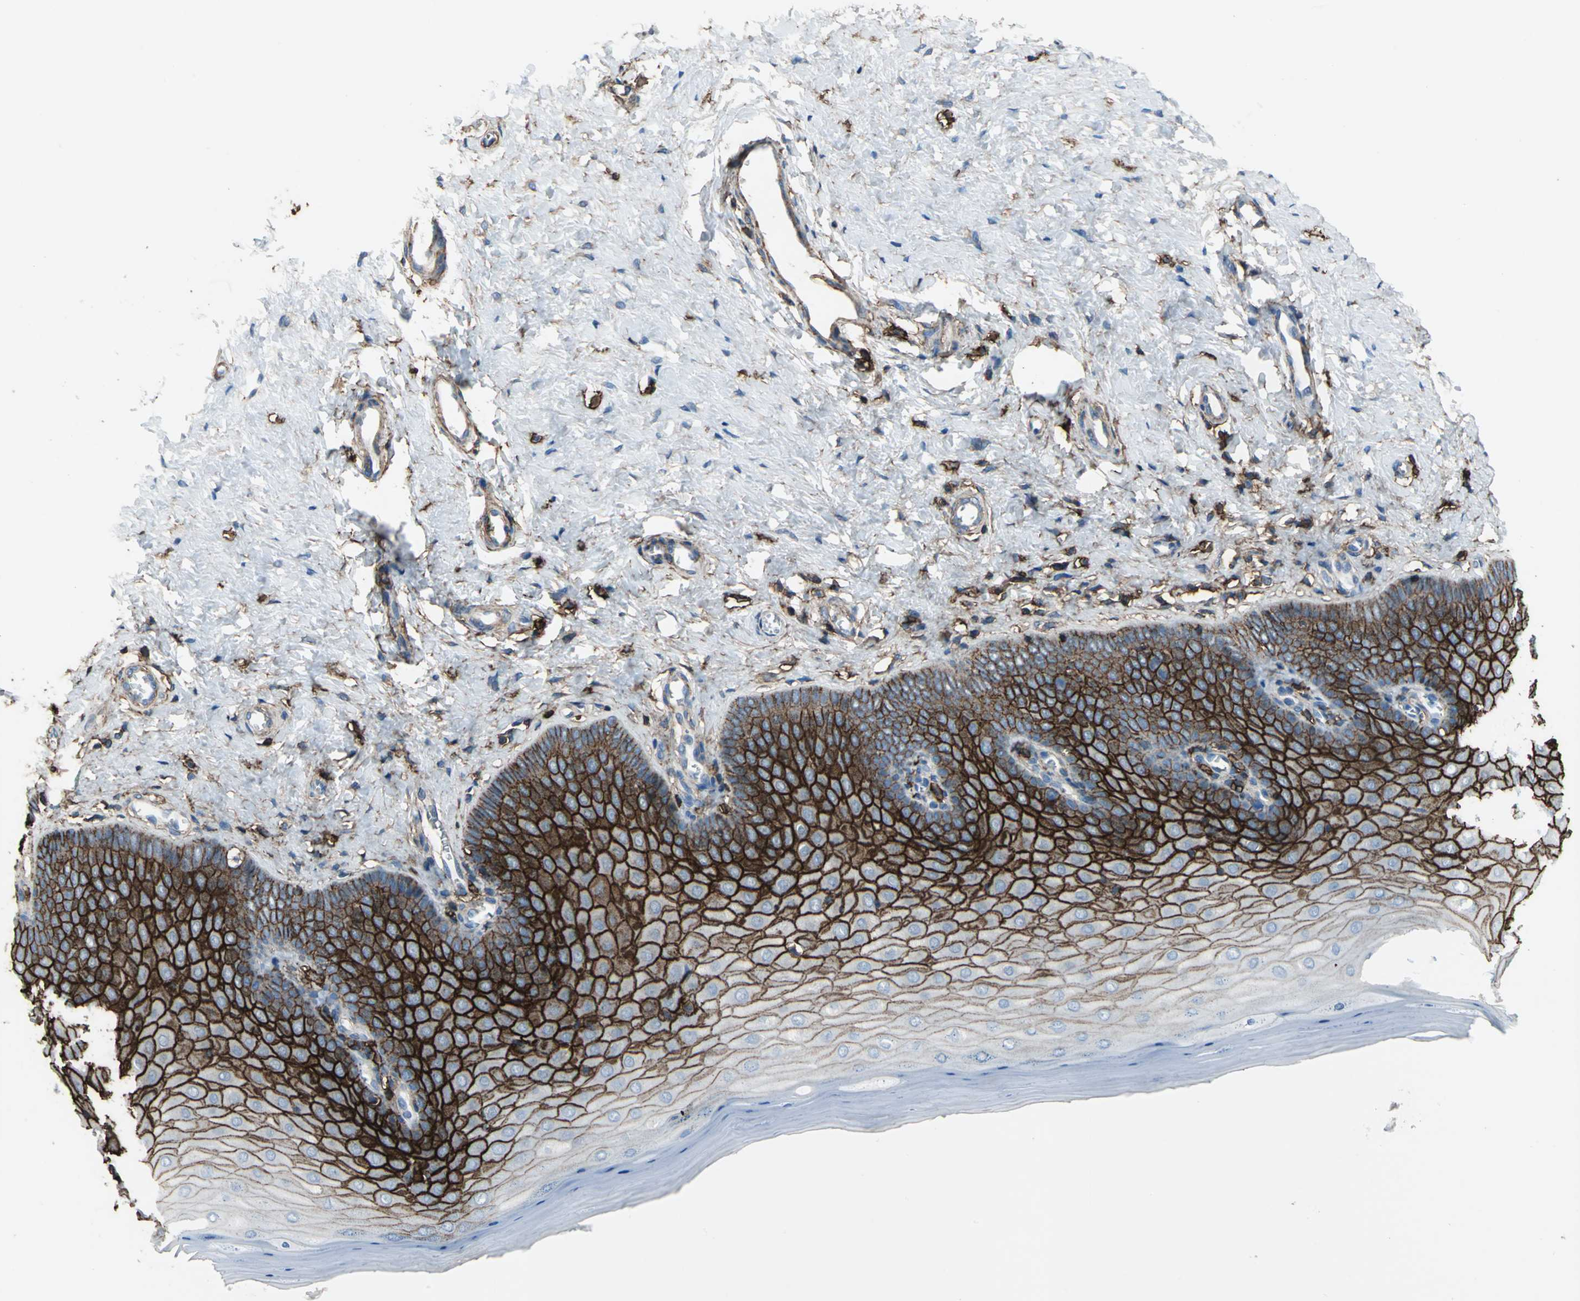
{"staining": {"intensity": "strong", "quantity": ">75%", "location": "cytoplasmic/membranous"}, "tissue": "cervix", "cell_type": "Glandular cells", "image_type": "normal", "snomed": [{"axis": "morphology", "description": "Normal tissue, NOS"}, {"axis": "topography", "description": "Cervix"}], "caption": "Cervix stained with DAB (3,3'-diaminobenzidine) immunohistochemistry (IHC) shows high levels of strong cytoplasmic/membranous positivity in approximately >75% of glandular cells. (DAB IHC with brightfield microscopy, high magnification).", "gene": "CD44", "patient": {"sex": "female", "age": 55}}